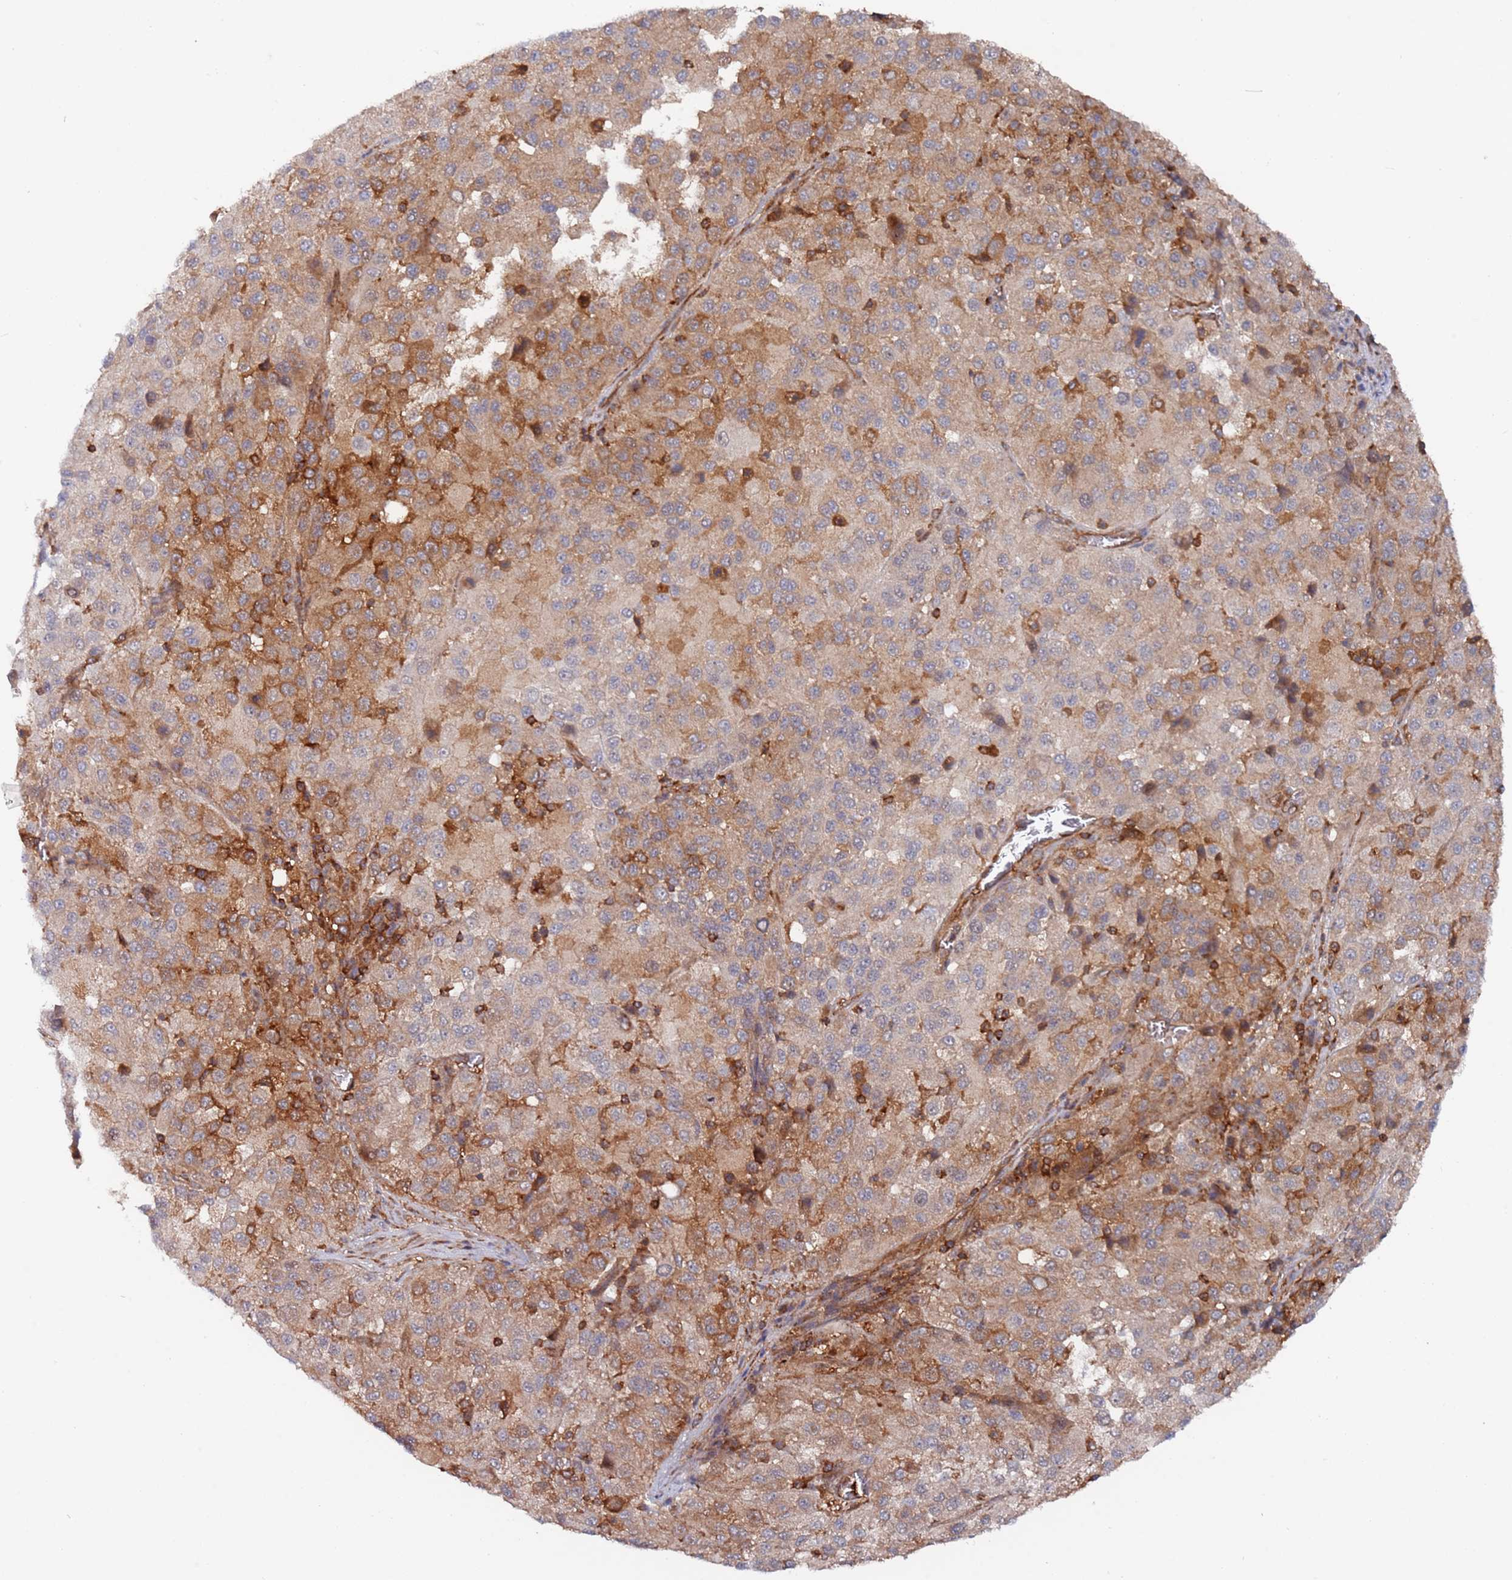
{"staining": {"intensity": "moderate", "quantity": "25%-75%", "location": "cytoplasmic/membranous"}, "tissue": "melanoma", "cell_type": "Tumor cells", "image_type": "cancer", "snomed": [{"axis": "morphology", "description": "Malignant melanoma, Metastatic site"}, {"axis": "topography", "description": "Lung"}], "caption": "Immunohistochemical staining of malignant melanoma (metastatic site) exhibits medium levels of moderate cytoplasmic/membranous protein expression in about 25%-75% of tumor cells.", "gene": "DDX60", "patient": {"sex": "male", "age": 64}}